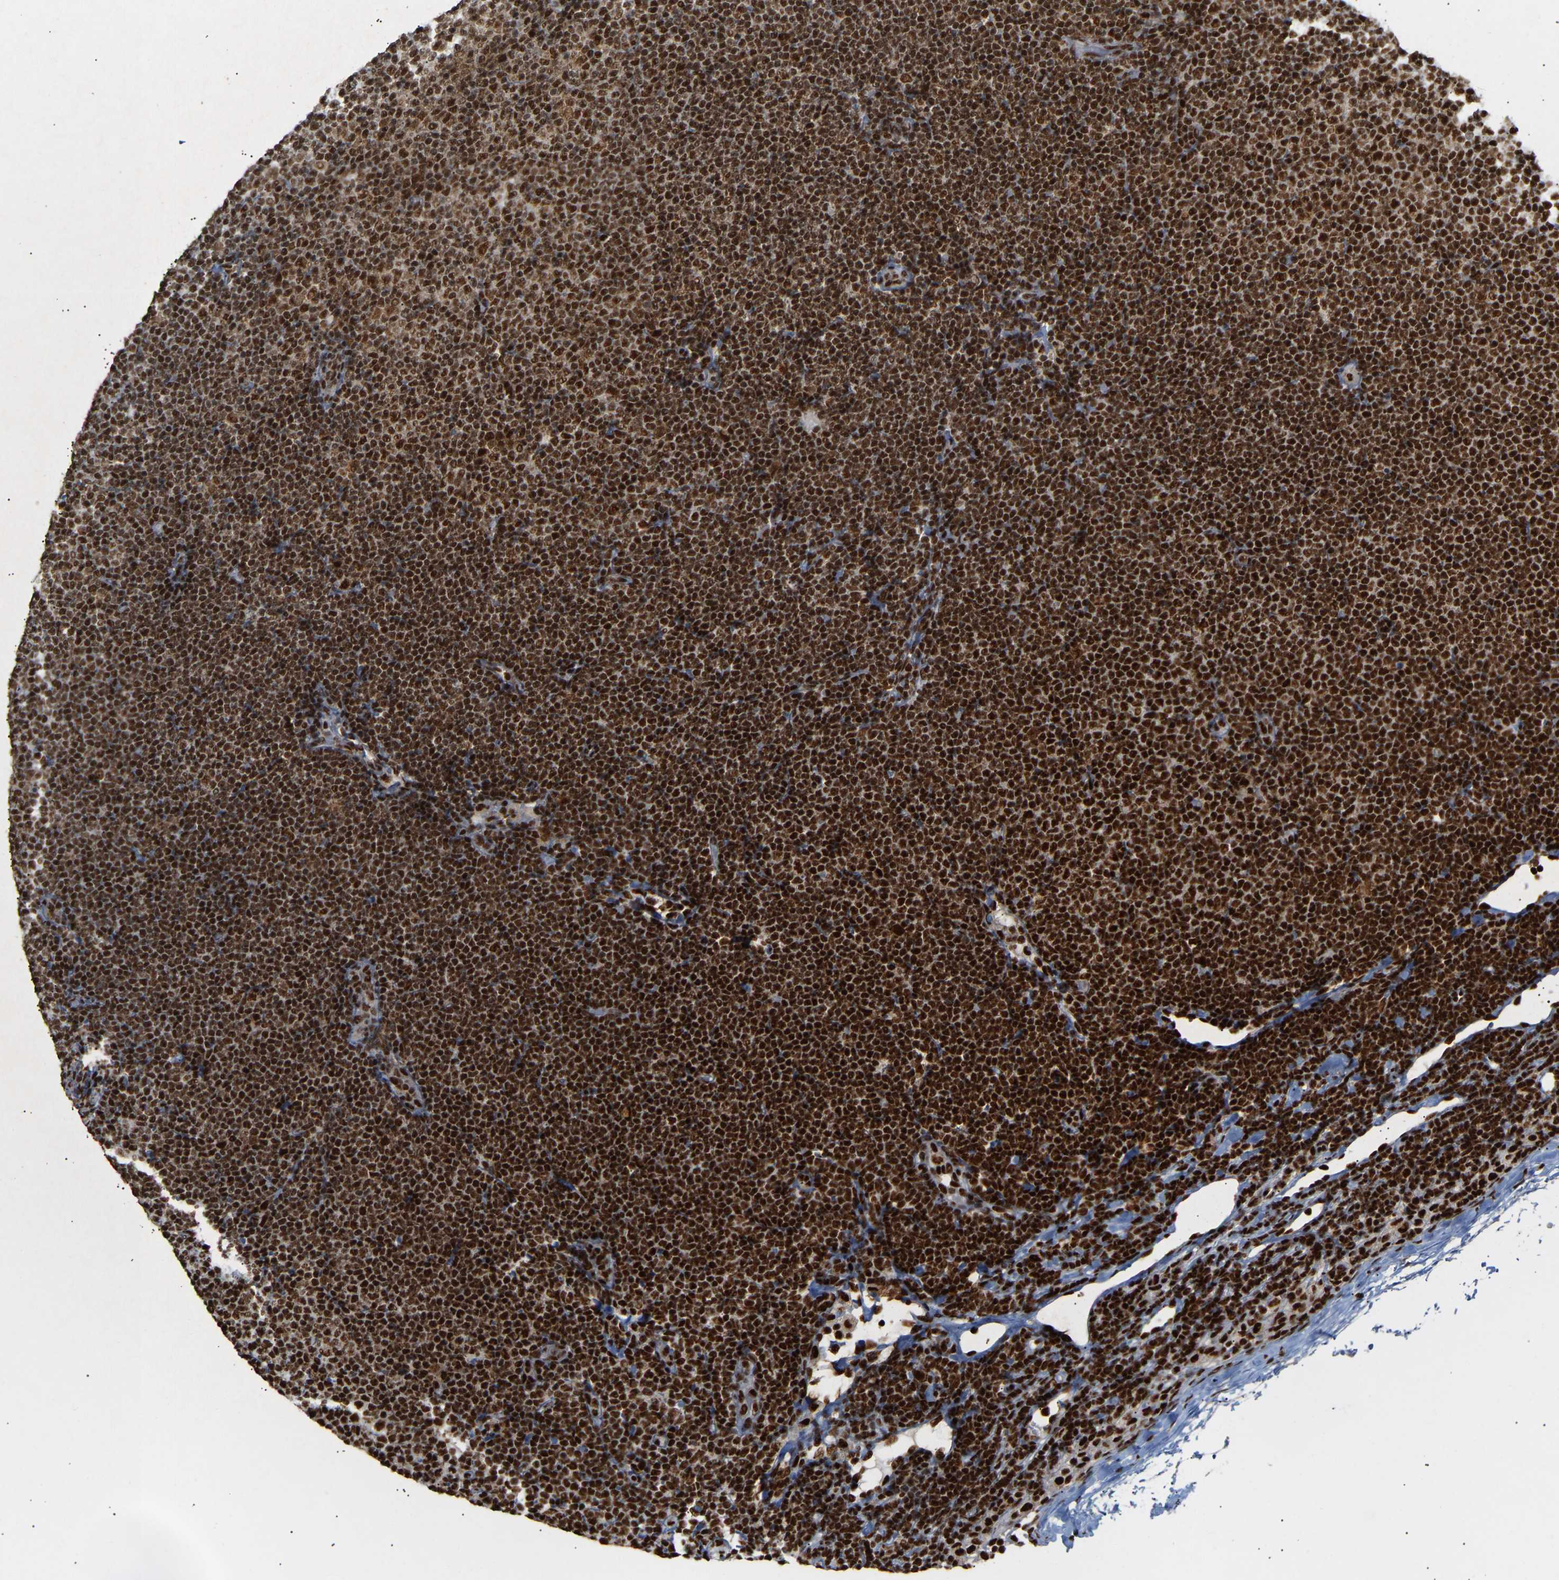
{"staining": {"intensity": "strong", "quantity": ">75%", "location": "nuclear"}, "tissue": "lymphoma", "cell_type": "Tumor cells", "image_type": "cancer", "snomed": [{"axis": "morphology", "description": "Malignant lymphoma, non-Hodgkin's type, Low grade"}, {"axis": "topography", "description": "Lymph node"}], "caption": "A brown stain labels strong nuclear staining of a protein in malignant lymphoma, non-Hodgkin's type (low-grade) tumor cells.", "gene": "ALYREF", "patient": {"sex": "female", "age": 53}}